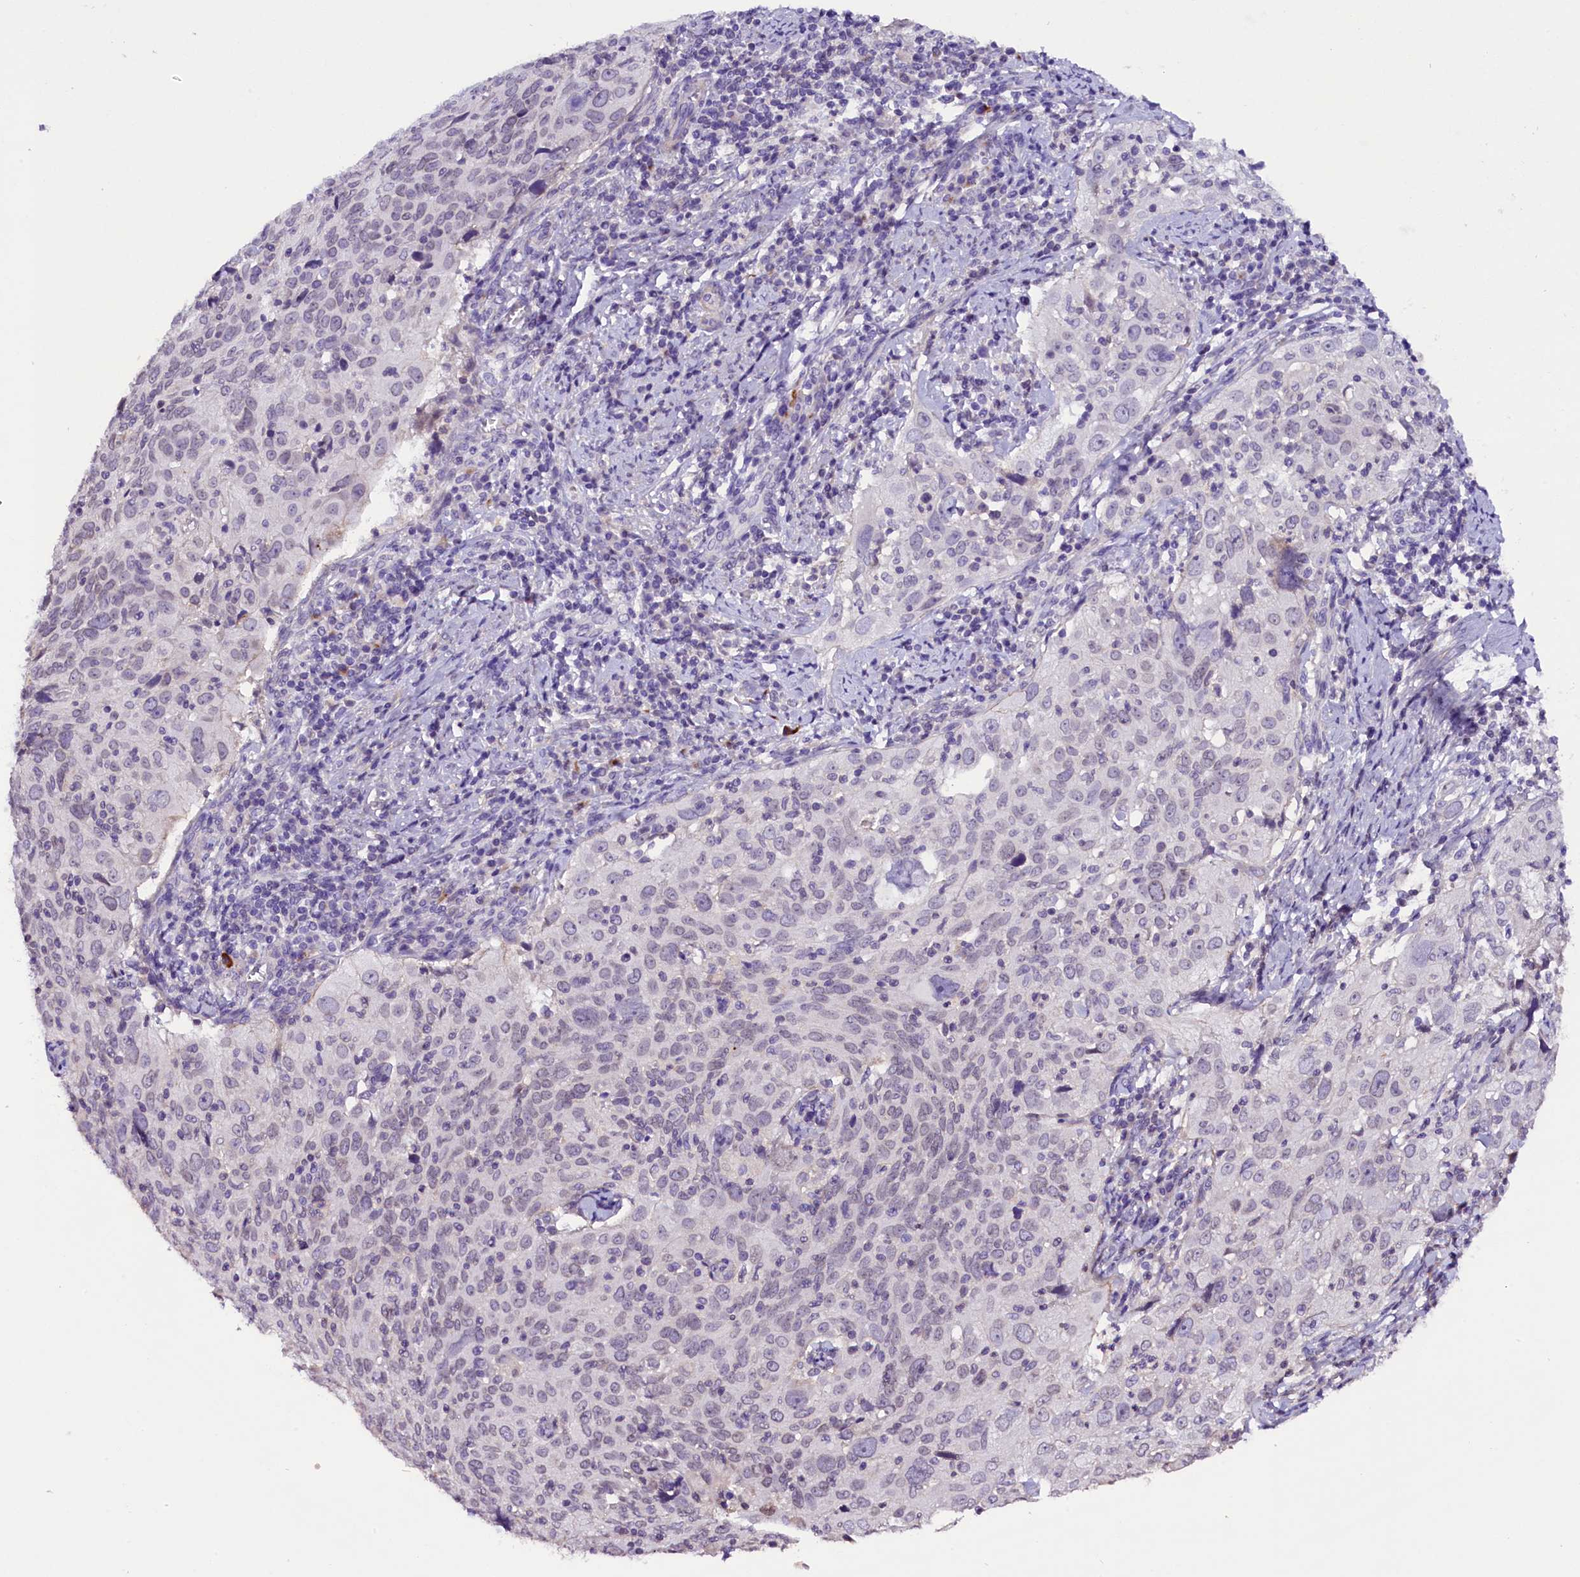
{"staining": {"intensity": "negative", "quantity": "none", "location": "none"}, "tissue": "cervical cancer", "cell_type": "Tumor cells", "image_type": "cancer", "snomed": [{"axis": "morphology", "description": "Squamous cell carcinoma, NOS"}, {"axis": "topography", "description": "Cervix"}], "caption": "Tumor cells show no significant staining in cervical cancer (squamous cell carcinoma).", "gene": "MEX3B", "patient": {"sex": "female", "age": 31}}